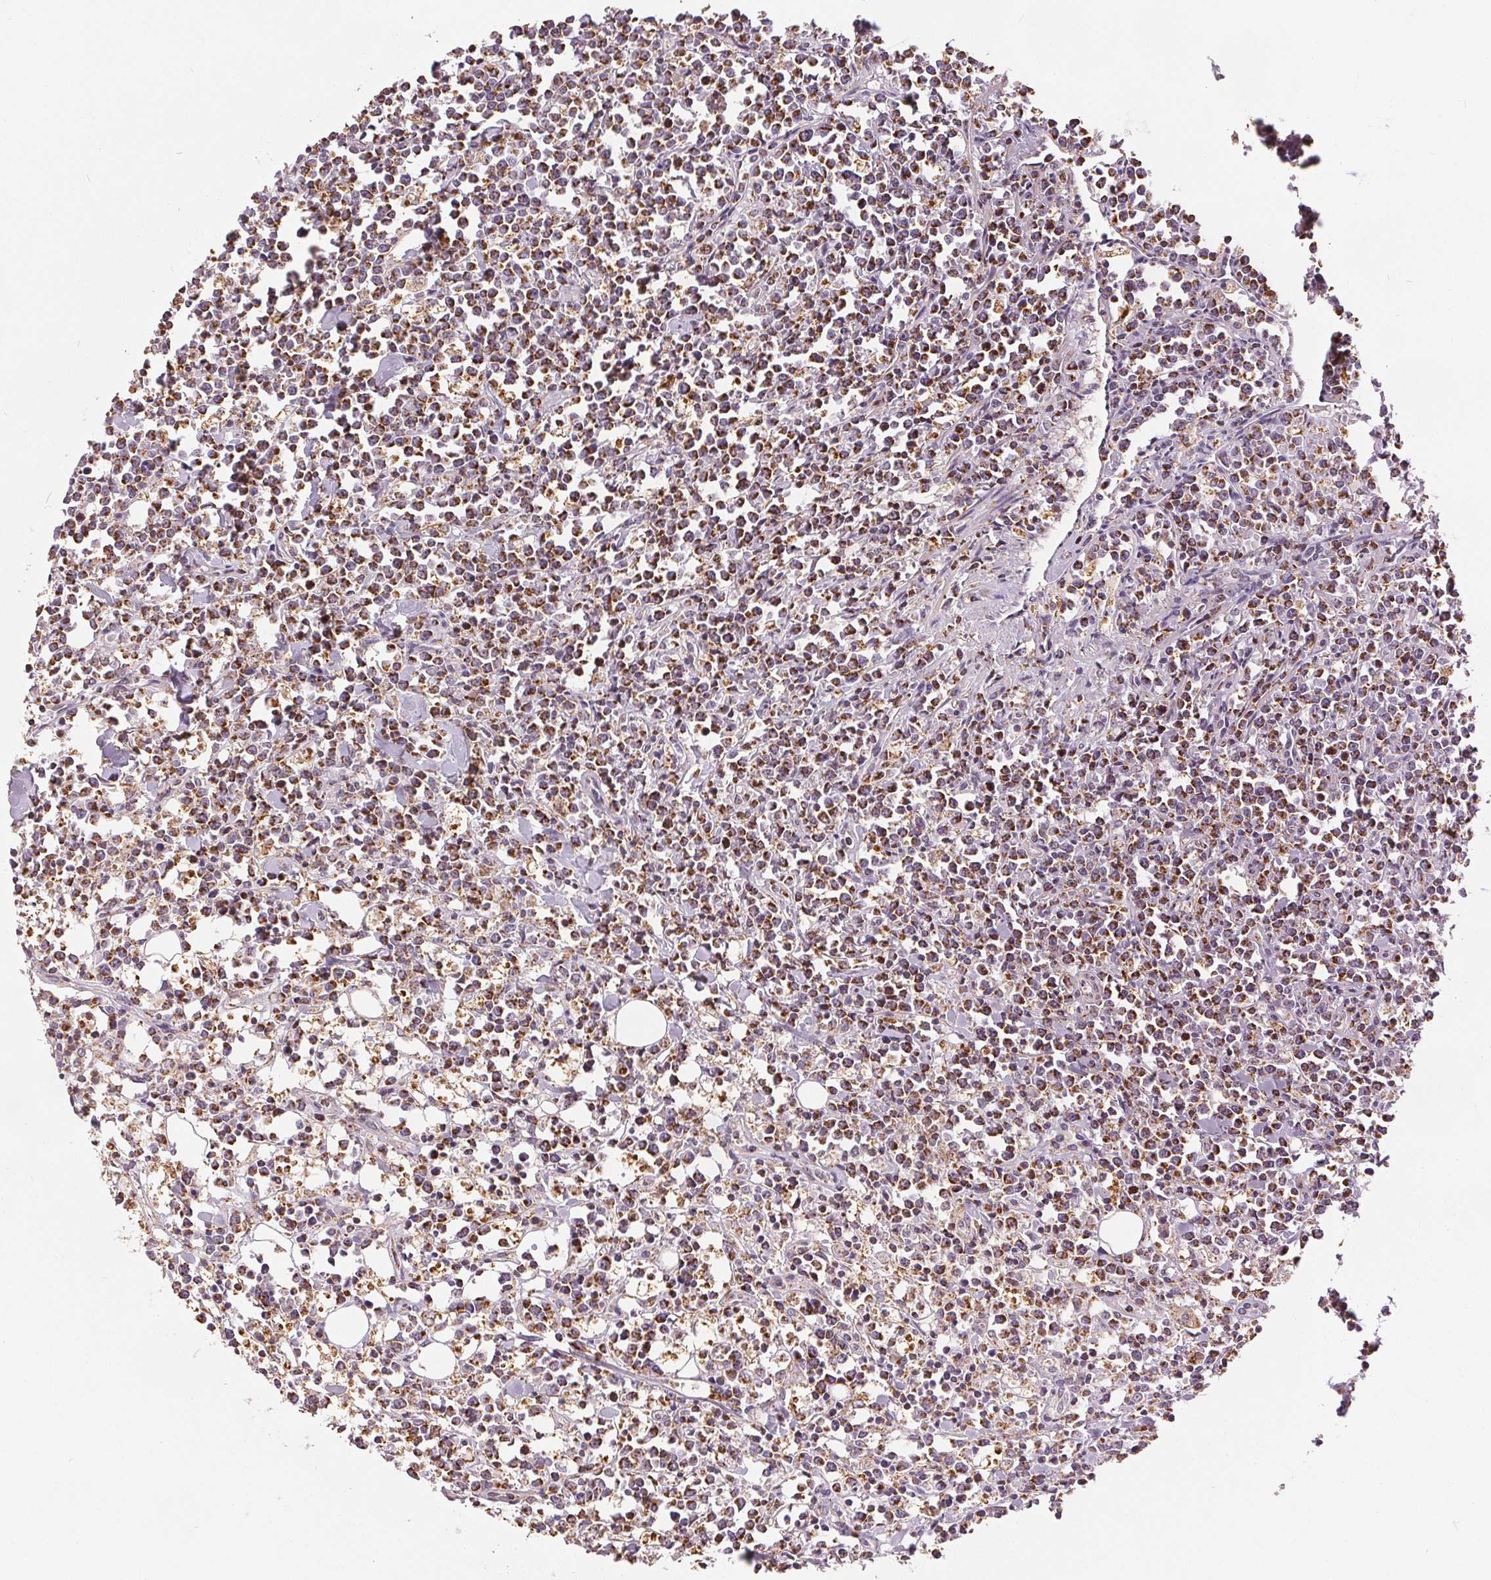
{"staining": {"intensity": "moderate", "quantity": "25%-75%", "location": "cytoplasmic/membranous"}, "tissue": "lymphoma", "cell_type": "Tumor cells", "image_type": "cancer", "snomed": [{"axis": "morphology", "description": "Malignant lymphoma, non-Hodgkin's type, High grade"}, {"axis": "topography", "description": "Small intestine"}], "caption": "This micrograph displays immunohistochemistry (IHC) staining of lymphoma, with medium moderate cytoplasmic/membranous staining in about 25%-75% of tumor cells.", "gene": "SDHB", "patient": {"sex": "female", "age": 56}}